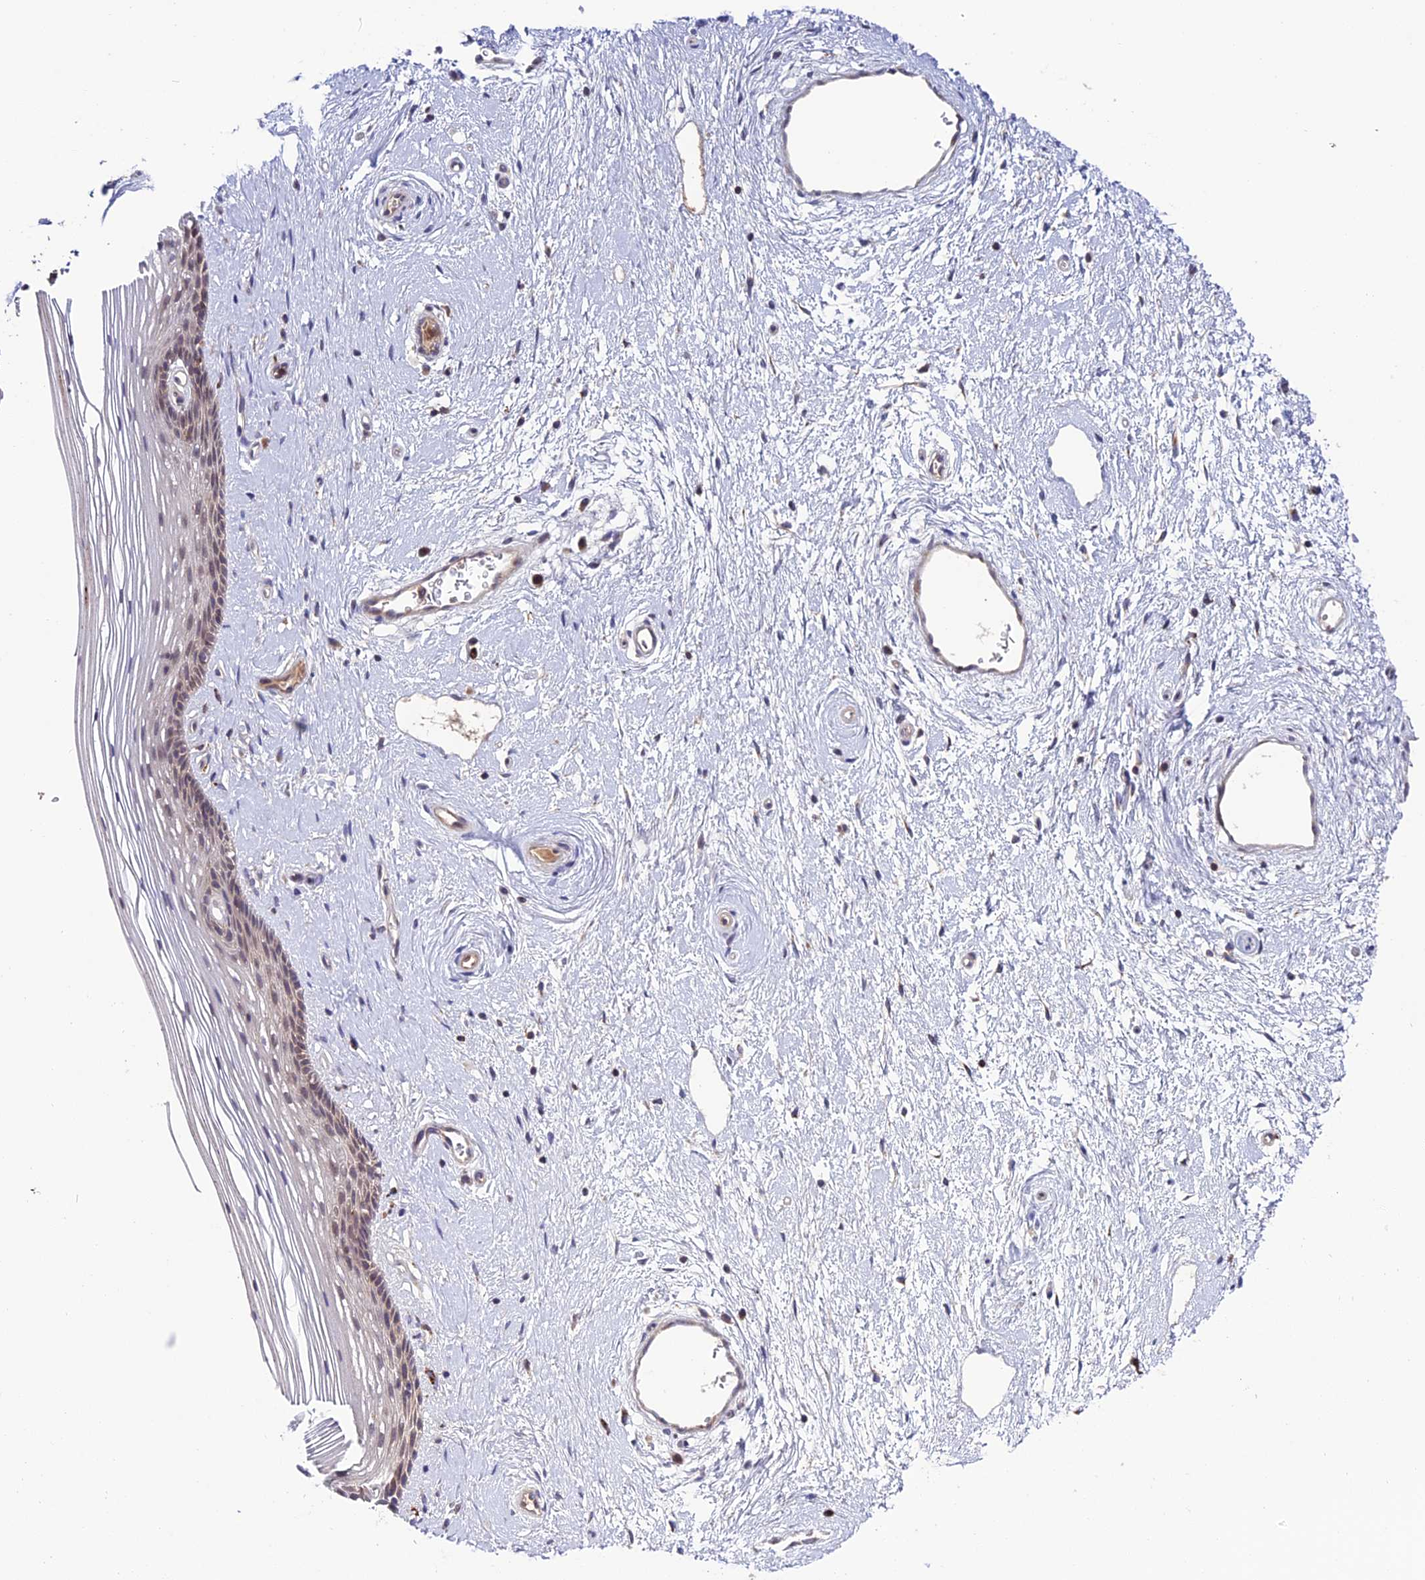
{"staining": {"intensity": "weak", "quantity": "<25%", "location": "cytoplasmic/membranous"}, "tissue": "vagina", "cell_type": "Squamous epithelial cells", "image_type": "normal", "snomed": [{"axis": "morphology", "description": "Normal tissue, NOS"}, {"axis": "topography", "description": "Vagina"}], "caption": "Immunohistochemistry of benign human vagina demonstrates no expression in squamous epithelial cells.", "gene": "ARHGEF18", "patient": {"sex": "female", "age": 46}}